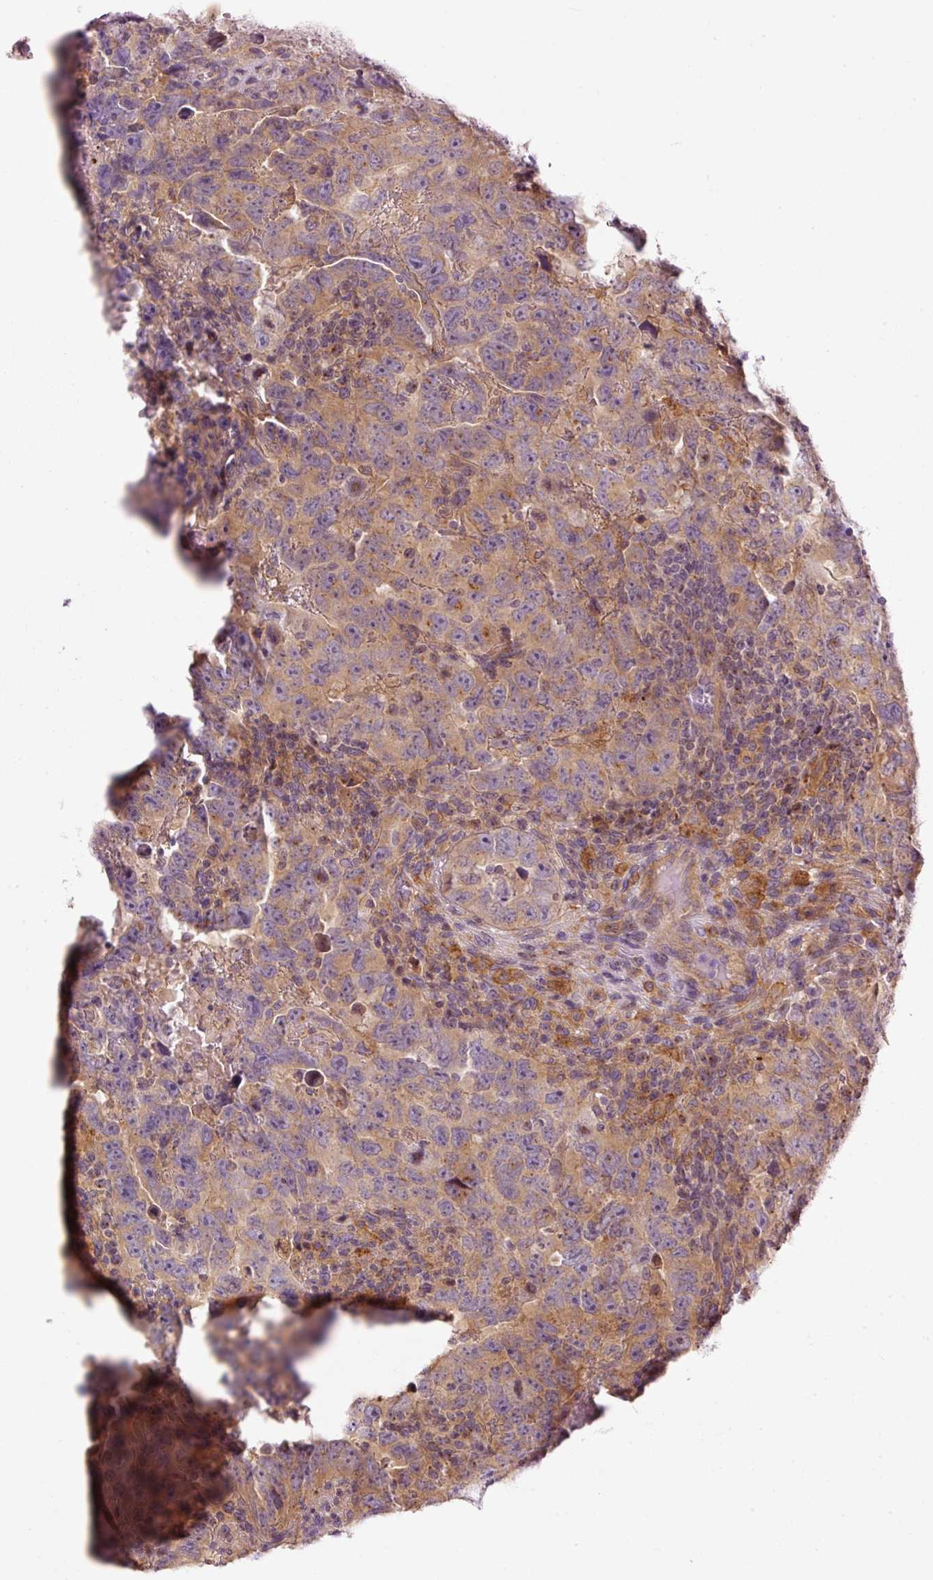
{"staining": {"intensity": "weak", "quantity": ">75%", "location": "cytoplasmic/membranous"}, "tissue": "testis cancer", "cell_type": "Tumor cells", "image_type": "cancer", "snomed": [{"axis": "morphology", "description": "Carcinoma, Embryonal, NOS"}, {"axis": "topography", "description": "Testis"}], "caption": "Testis cancer was stained to show a protein in brown. There is low levels of weak cytoplasmic/membranous positivity in approximately >75% of tumor cells.", "gene": "MZT2B", "patient": {"sex": "male", "age": 24}}